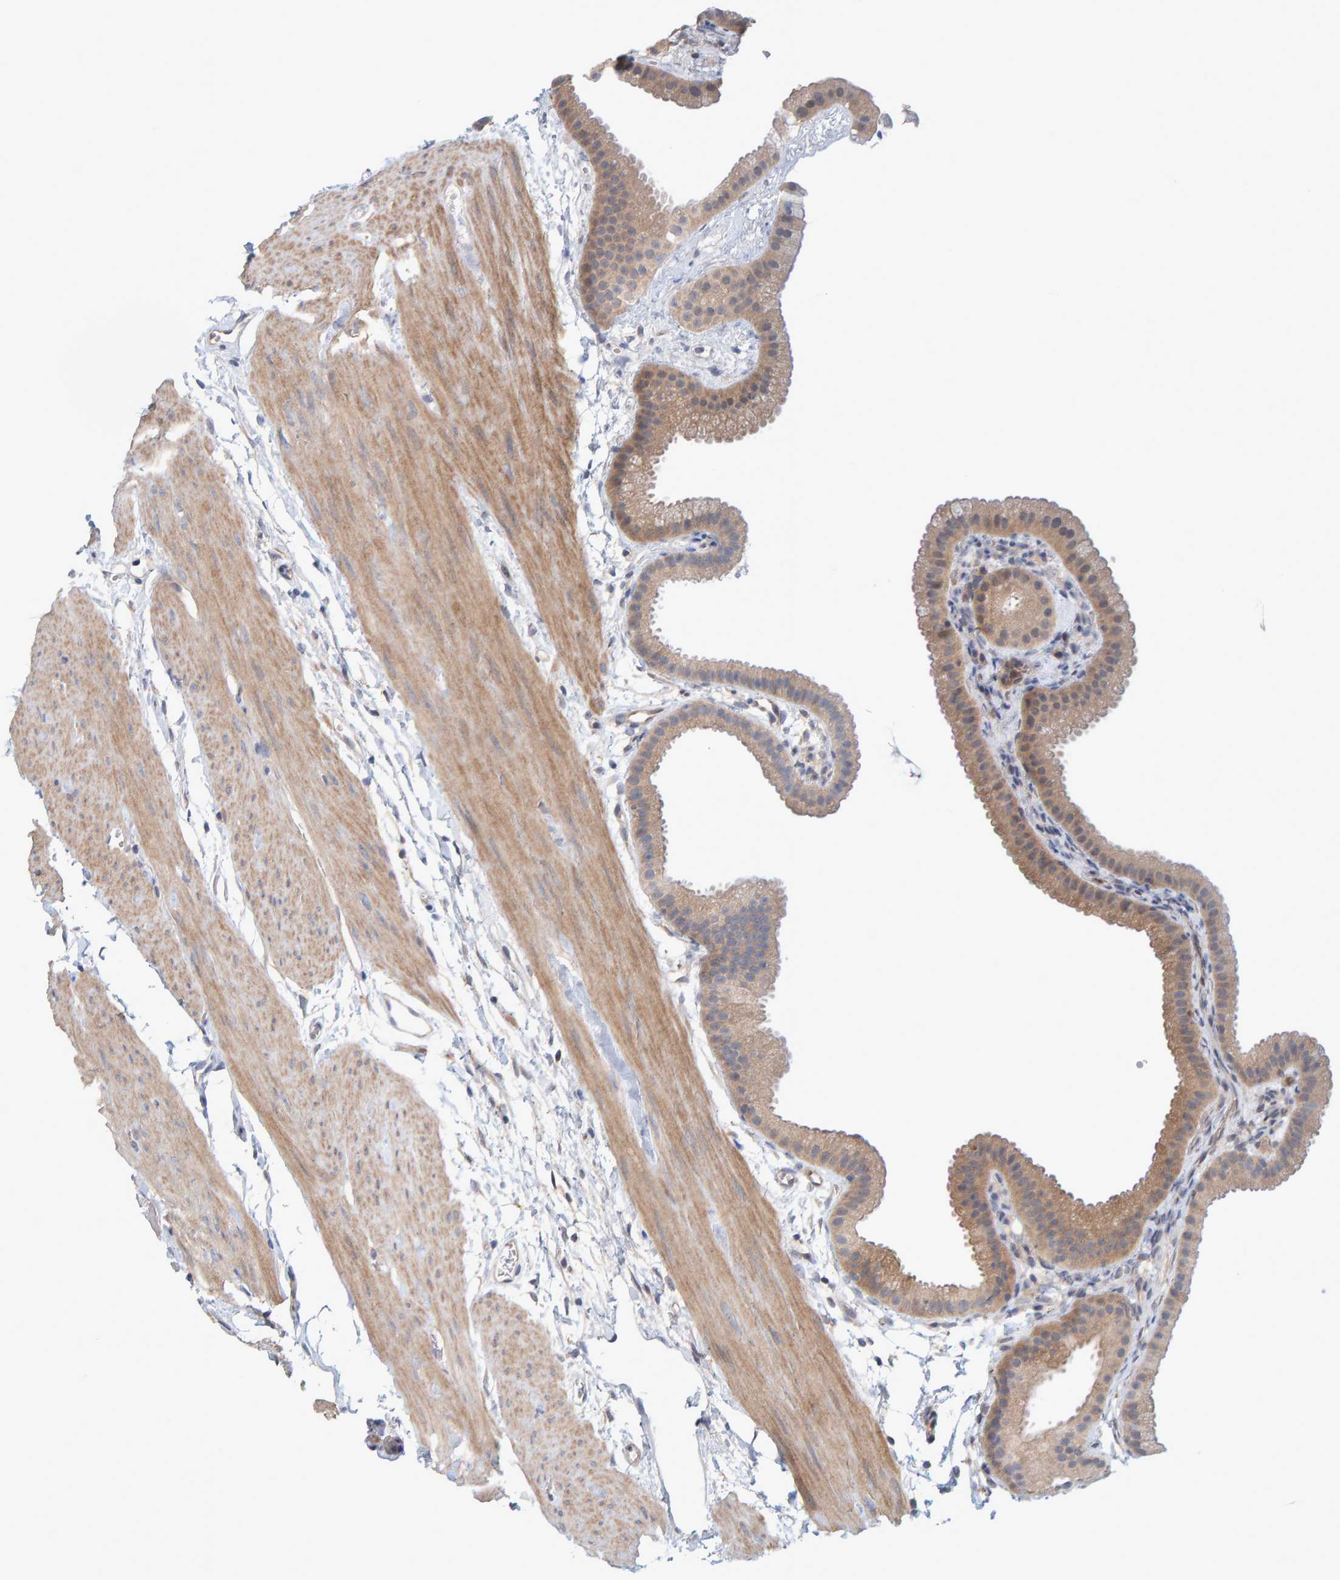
{"staining": {"intensity": "weak", "quantity": ">75%", "location": "cytoplasmic/membranous"}, "tissue": "gallbladder", "cell_type": "Glandular cells", "image_type": "normal", "snomed": [{"axis": "morphology", "description": "Normal tissue, NOS"}, {"axis": "topography", "description": "Gallbladder"}], "caption": "Human gallbladder stained for a protein (brown) shows weak cytoplasmic/membranous positive positivity in approximately >75% of glandular cells.", "gene": "TATDN1", "patient": {"sex": "female", "age": 64}}